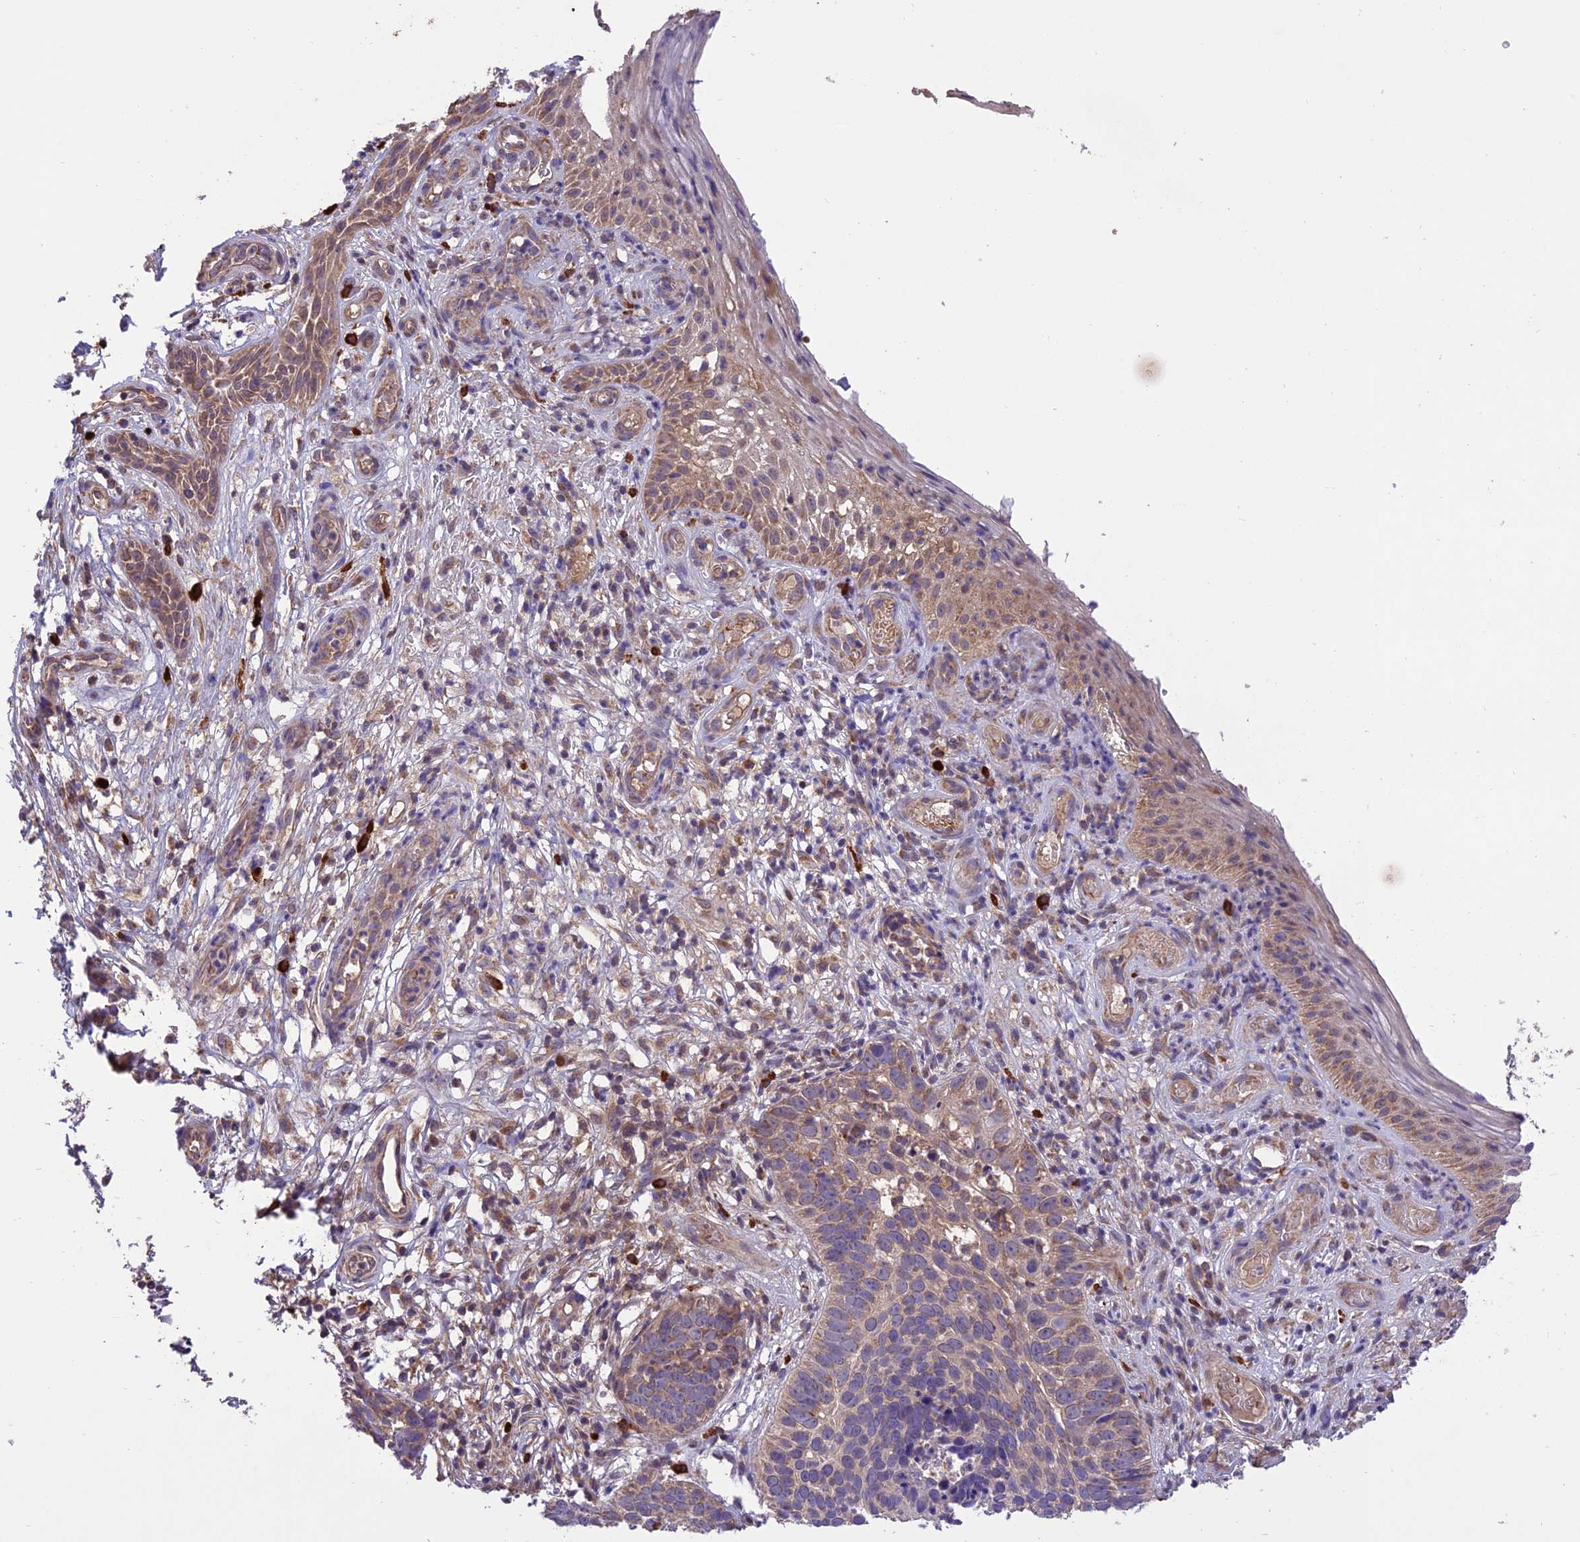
{"staining": {"intensity": "weak", "quantity": "<25%", "location": "cytoplasmic/membranous"}, "tissue": "skin cancer", "cell_type": "Tumor cells", "image_type": "cancer", "snomed": [{"axis": "morphology", "description": "Basal cell carcinoma"}, {"axis": "topography", "description": "Skin"}], "caption": "Tumor cells show no significant protein expression in skin cancer (basal cell carcinoma). Nuclei are stained in blue.", "gene": "NDUFAF1", "patient": {"sex": "male", "age": 89}}